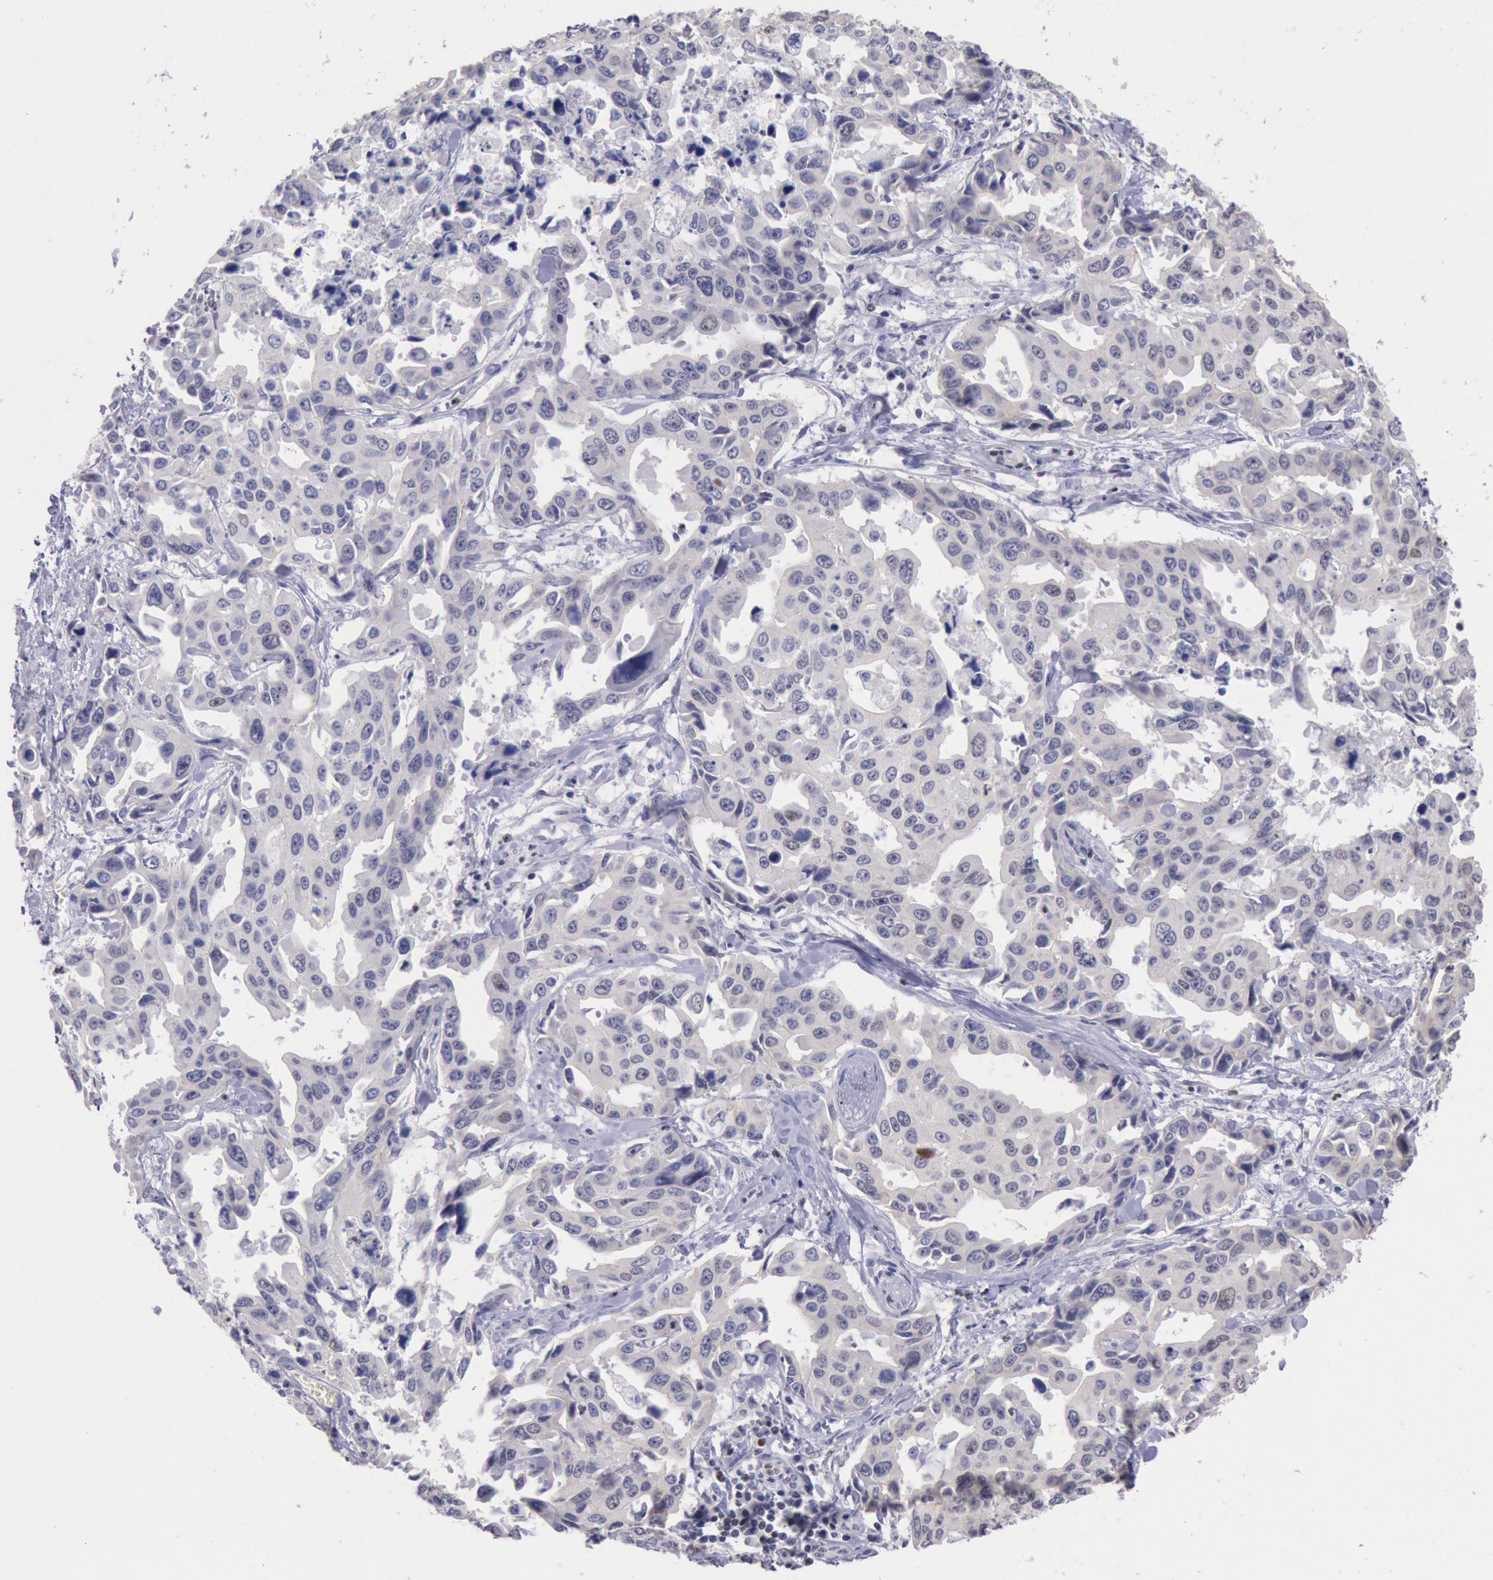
{"staining": {"intensity": "negative", "quantity": "none", "location": "none"}, "tissue": "lung cancer", "cell_type": "Tumor cells", "image_type": "cancer", "snomed": [{"axis": "morphology", "description": "Adenocarcinoma, NOS"}, {"axis": "topography", "description": "Lung"}], "caption": "Tumor cells show no significant staining in lung adenocarcinoma.", "gene": "RPS6KA5", "patient": {"sex": "male", "age": 64}}